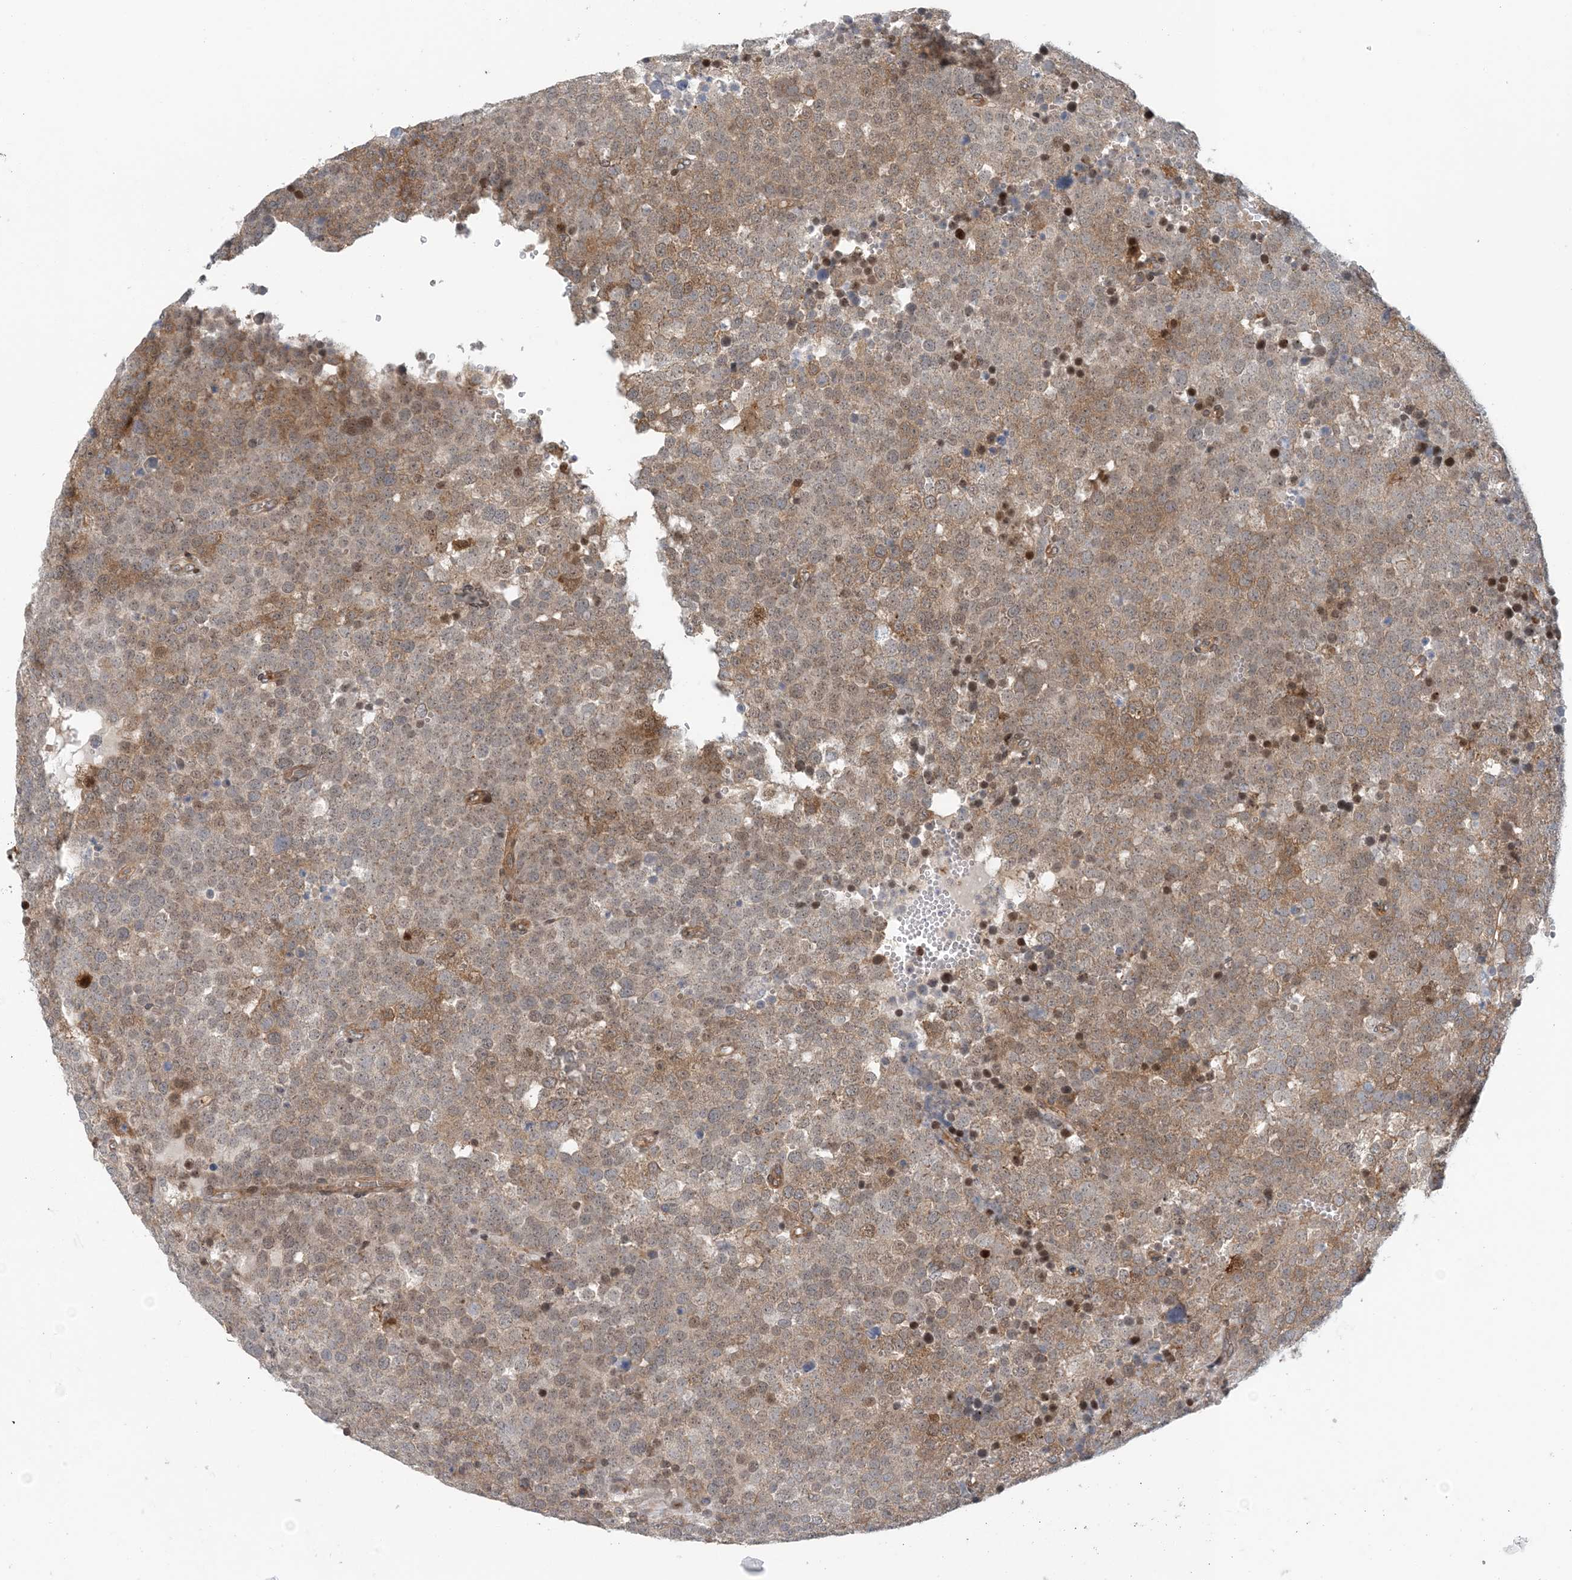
{"staining": {"intensity": "moderate", "quantity": ">75%", "location": "cytoplasmic/membranous"}, "tissue": "testis cancer", "cell_type": "Tumor cells", "image_type": "cancer", "snomed": [{"axis": "morphology", "description": "Seminoma, NOS"}, {"axis": "topography", "description": "Testis"}], "caption": "Protein staining exhibits moderate cytoplasmic/membranous expression in about >75% of tumor cells in testis cancer.", "gene": "ATP13A2", "patient": {"sex": "male", "age": 71}}